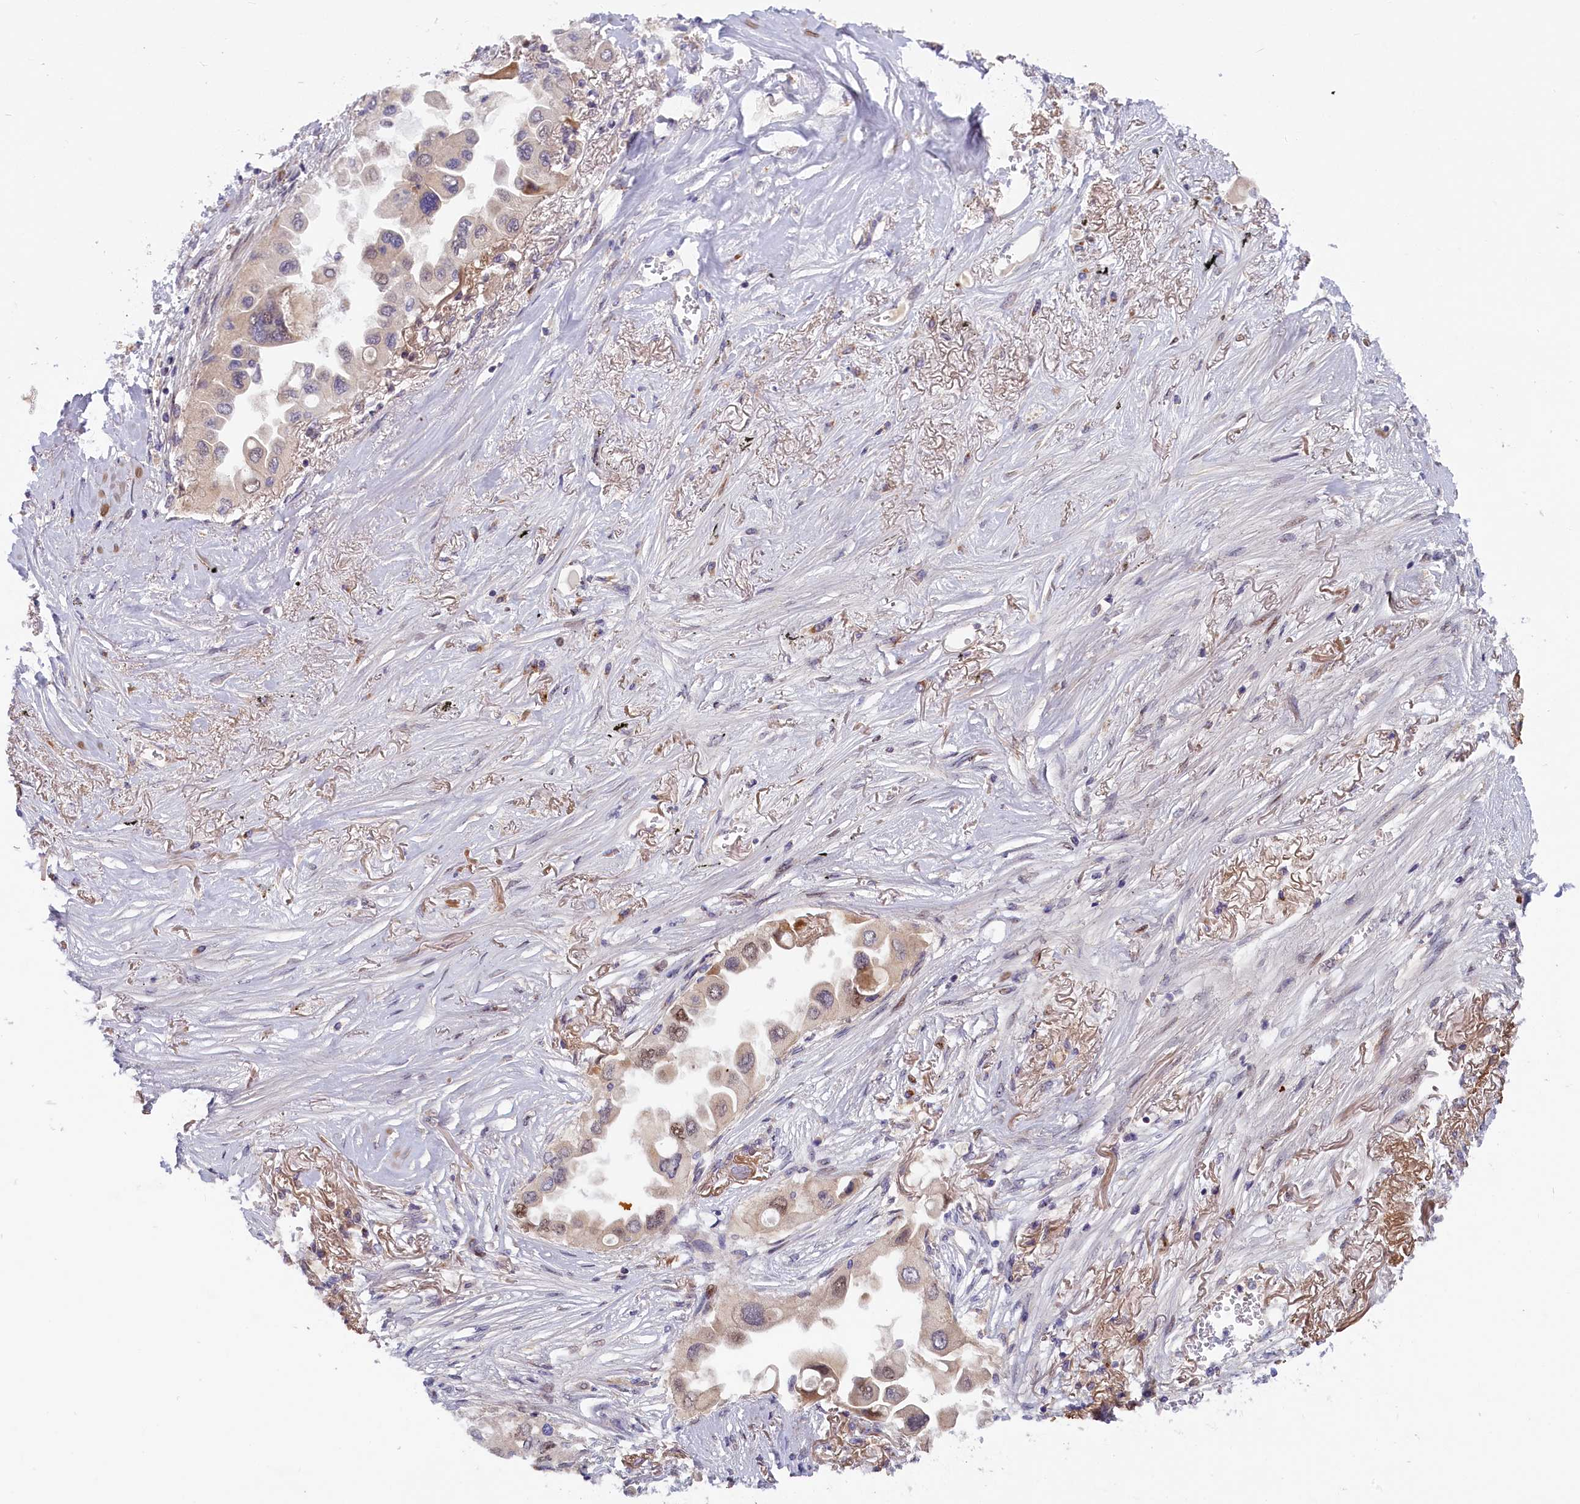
{"staining": {"intensity": "weak", "quantity": "<25%", "location": "nuclear"}, "tissue": "lung cancer", "cell_type": "Tumor cells", "image_type": "cancer", "snomed": [{"axis": "morphology", "description": "Adenocarcinoma, NOS"}, {"axis": "topography", "description": "Lung"}], "caption": "Tumor cells are negative for brown protein staining in lung adenocarcinoma.", "gene": "CHST12", "patient": {"sex": "female", "age": 76}}